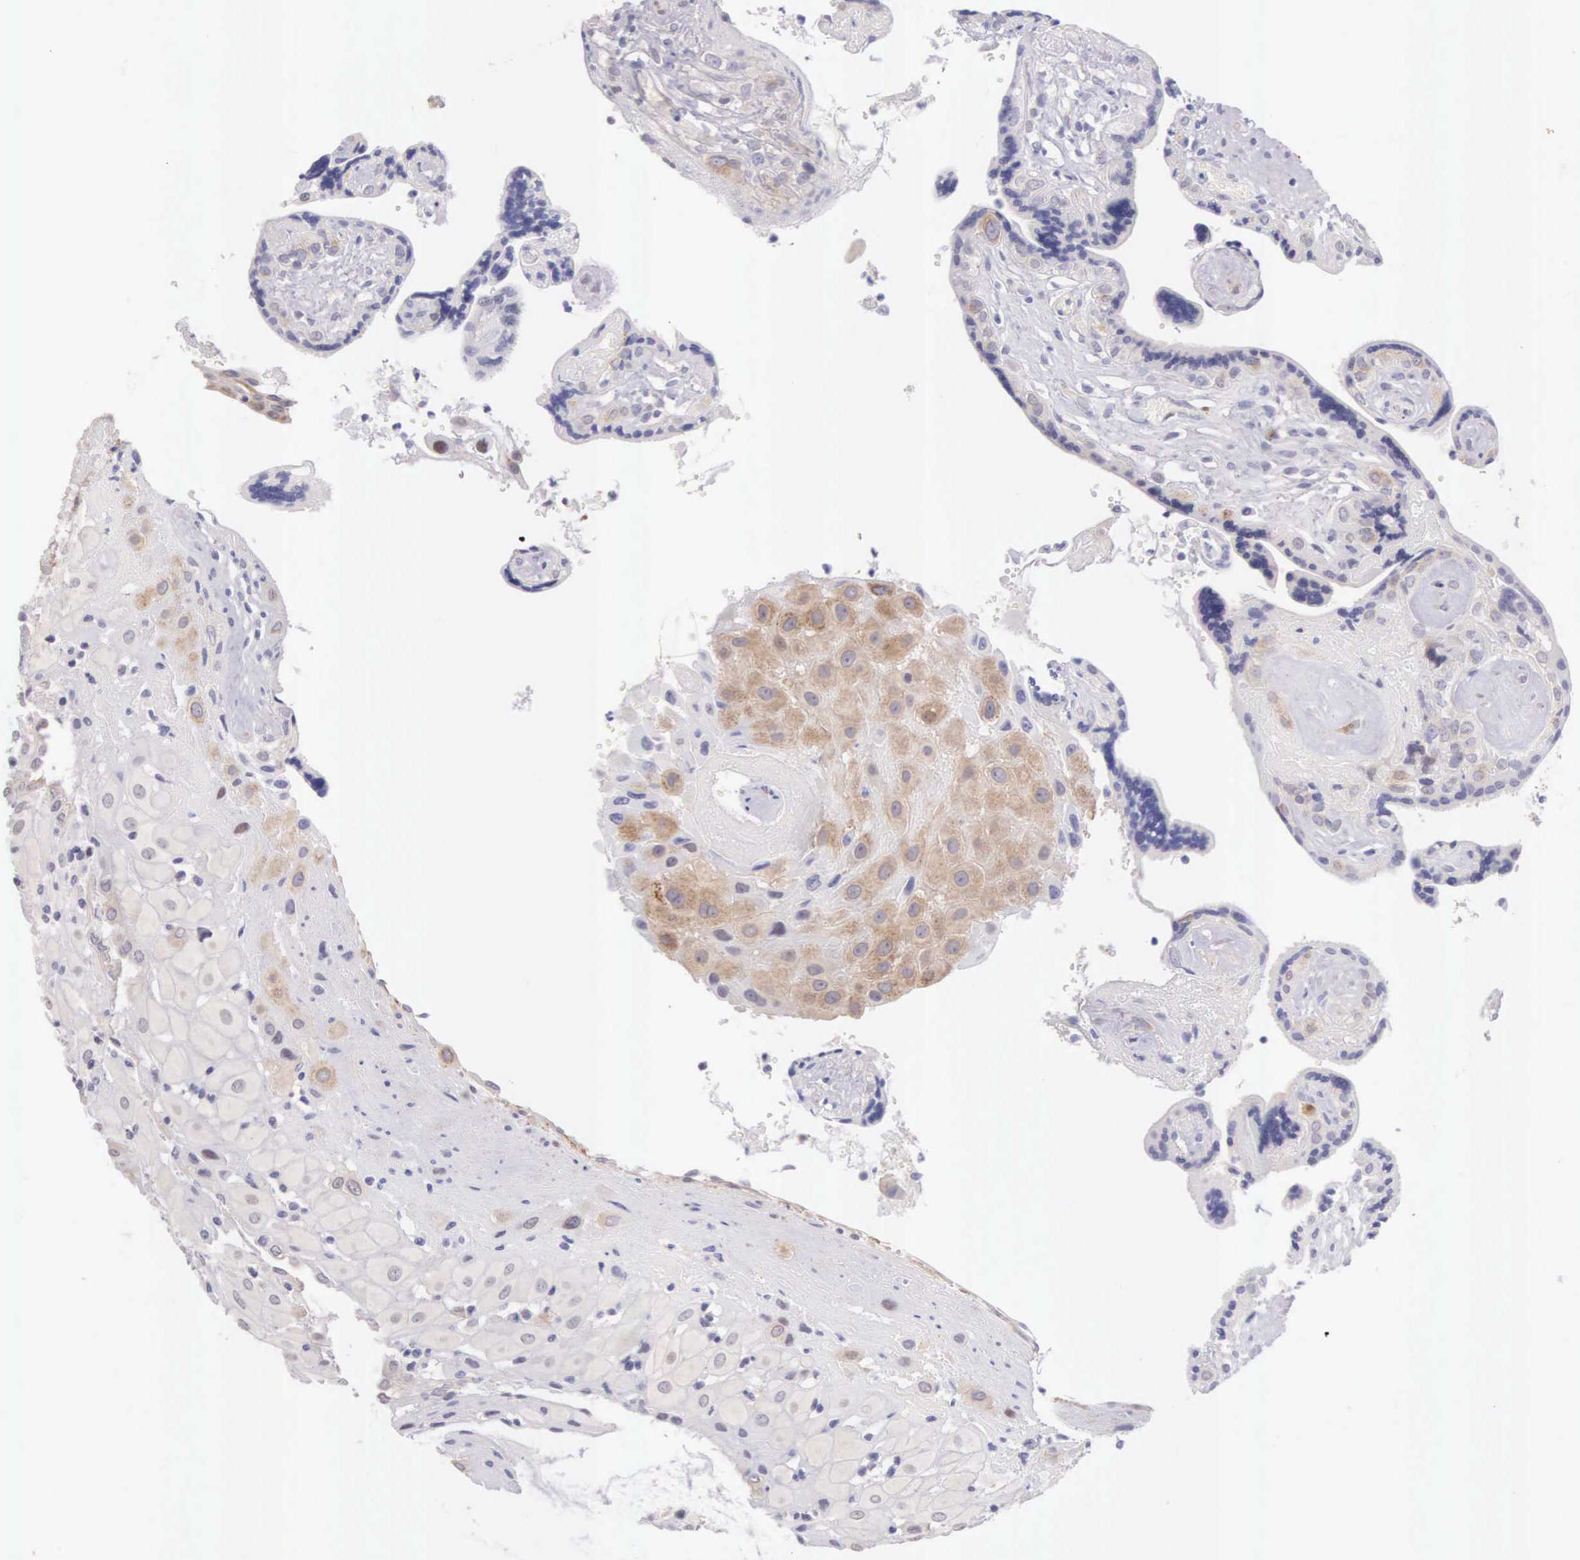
{"staining": {"intensity": "moderate", "quantity": "25%-75%", "location": "cytoplasmic/membranous"}, "tissue": "placenta", "cell_type": "Decidual cells", "image_type": "normal", "snomed": [{"axis": "morphology", "description": "Normal tissue, NOS"}, {"axis": "topography", "description": "Placenta"}], "caption": "Brown immunohistochemical staining in benign human placenta exhibits moderate cytoplasmic/membranous staining in approximately 25%-75% of decidual cells. (IHC, brightfield microscopy, high magnification).", "gene": "ARFGAP3", "patient": {"sex": "female", "age": 24}}